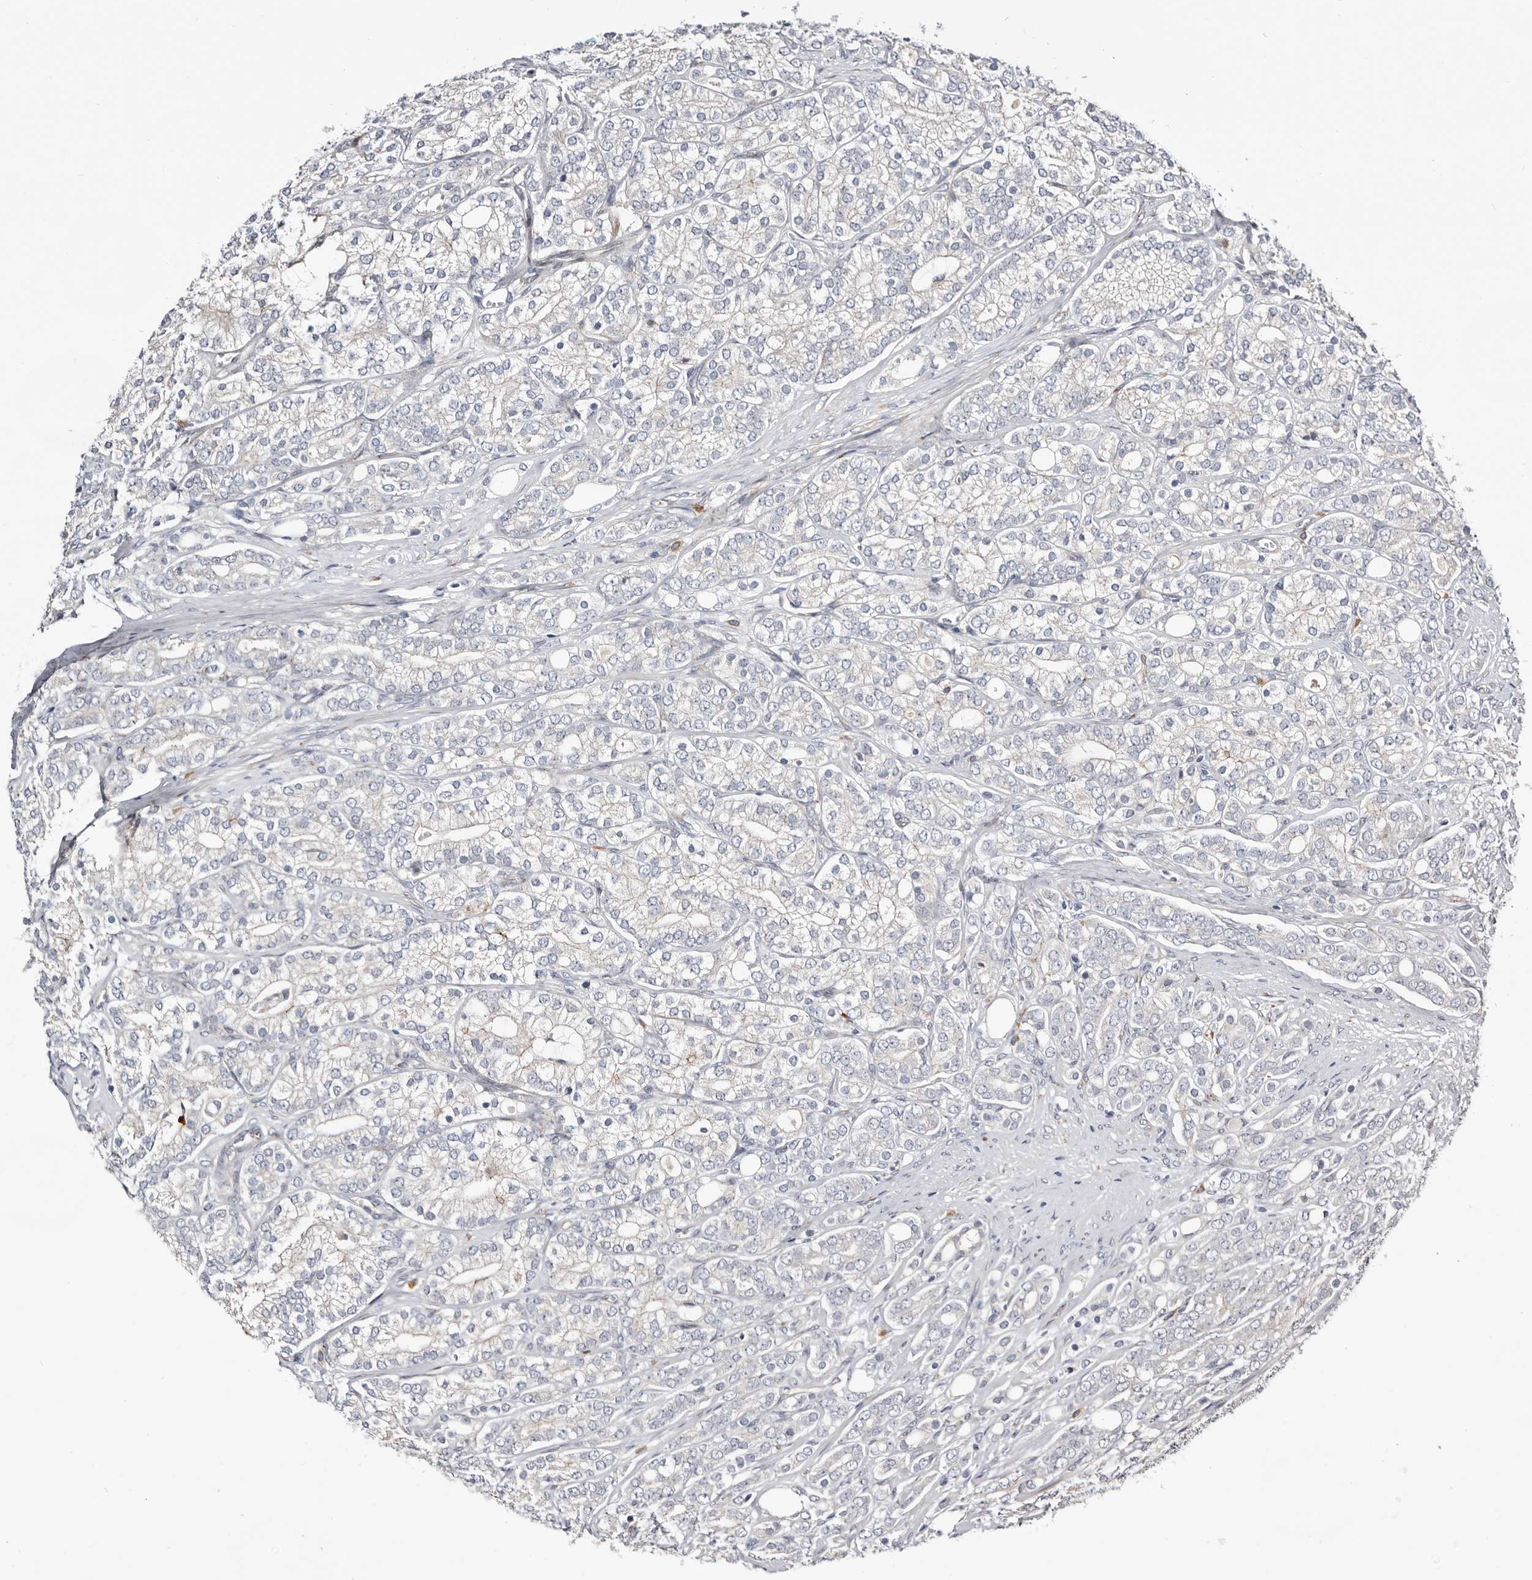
{"staining": {"intensity": "negative", "quantity": "none", "location": "none"}, "tissue": "prostate cancer", "cell_type": "Tumor cells", "image_type": "cancer", "snomed": [{"axis": "morphology", "description": "Adenocarcinoma, High grade"}, {"axis": "topography", "description": "Prostate"}], "caption": "There is no significant expression in tumor cells of prostate high-grade adenocarcinoma. (DAB (3,3'-diaminobenzidine) IHC with hematoxylin counter stain).", "gene": "USH1C", "patient": {"sex": "male", "age": 57}}